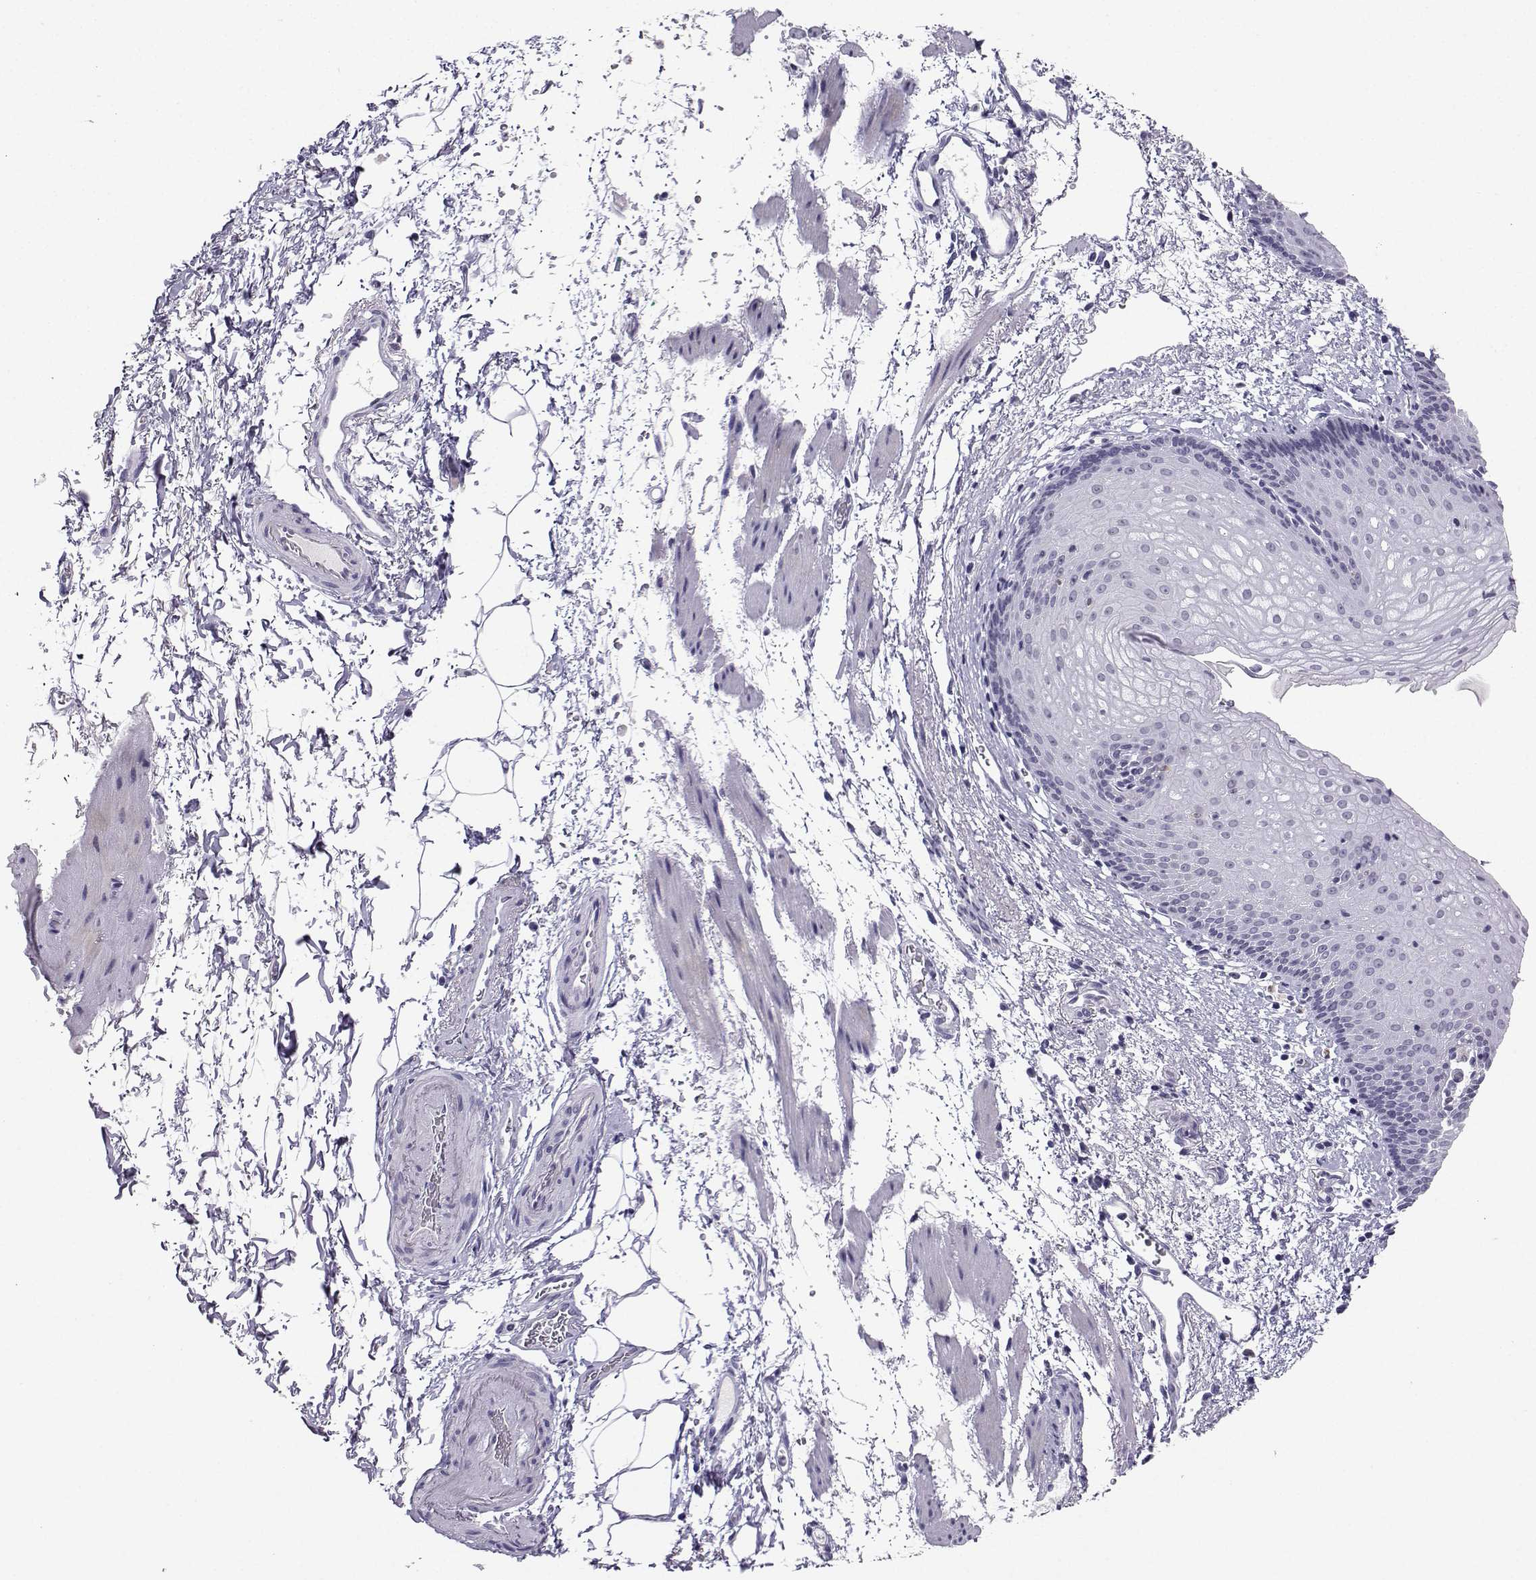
{"staining": {"intensity": "negative", "quantity": "none", "location": "none"}, "tissue": "esophagus", "cell_type": "Squamous epithelial cells", "image_type": "normal", "snomed": [{"axis": "morphology", "description": "Normal tissue, NOS"}, {"axis": "topography", "description": "Esophagus"}], "caption": "Photomicrograph shows no significant protein expression in squamous epithelial cells of normal esophagus. (Brightfield microscopy of DAB (3,3'-diaminobenzidine) IHC at high magnification).", "gene": "TBR1", "patient": {"sex": "female", "age": 64}}